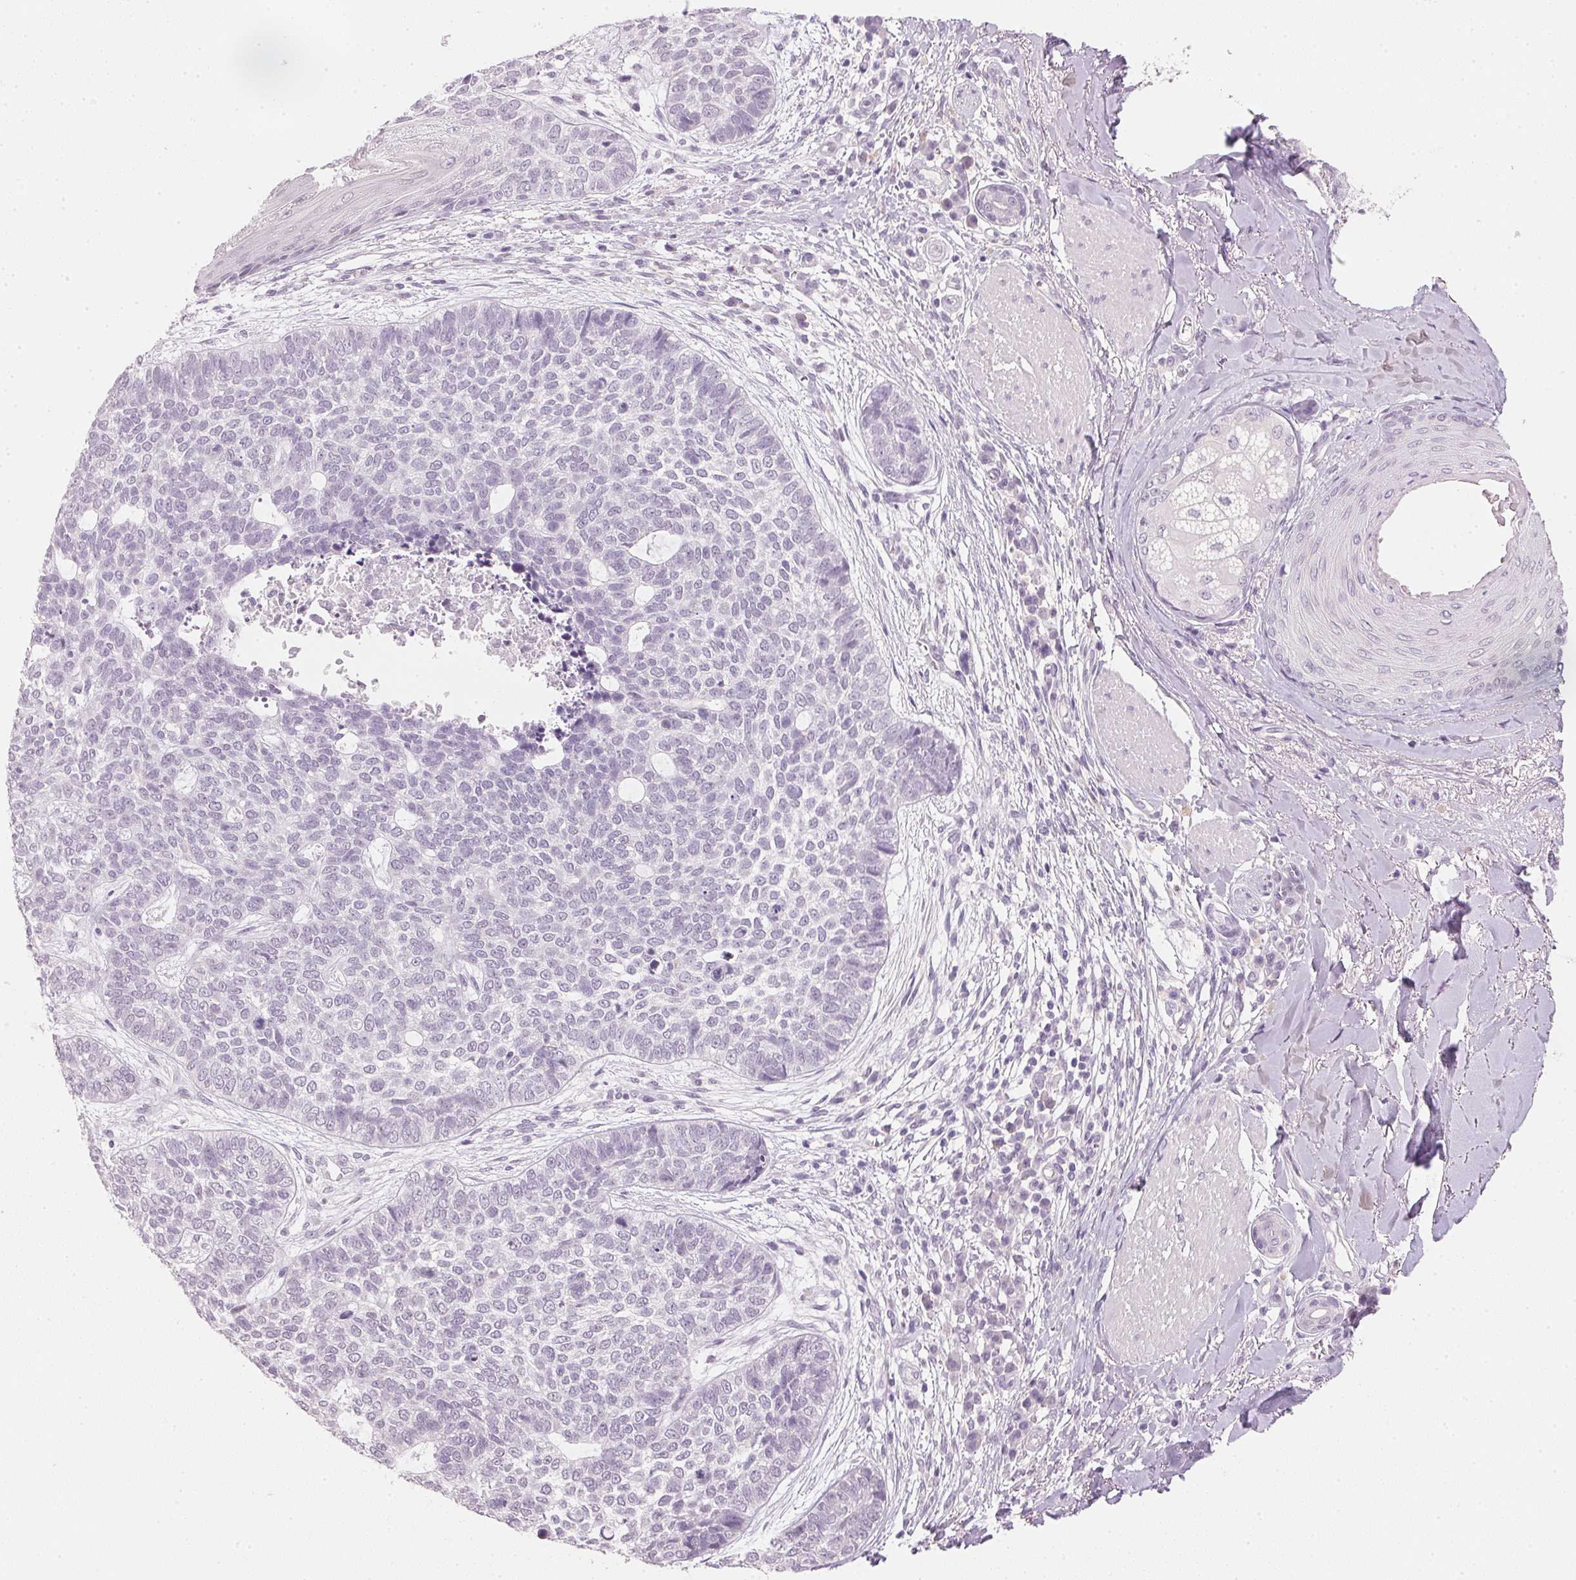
{"staining": {"intensity": "negative", "quantity": "none", "location": "none"}, "tissue": "skin cancer", "cell_type": "Tumor cells", "image_type": "cancer", "snomed": [{"axis": "morphology", "description": "Basal cell carcinoma"}, {"axis": "topography", "description": "Skin"}], "caption": "An IHC photomicrograph of basal cell carcinoma (skin) is shown. There is no staining in tumor cells of basal cell carcinoma (skin).", "gene": "IGFBP1", "patient": {"sex": "female", "age": 69}}